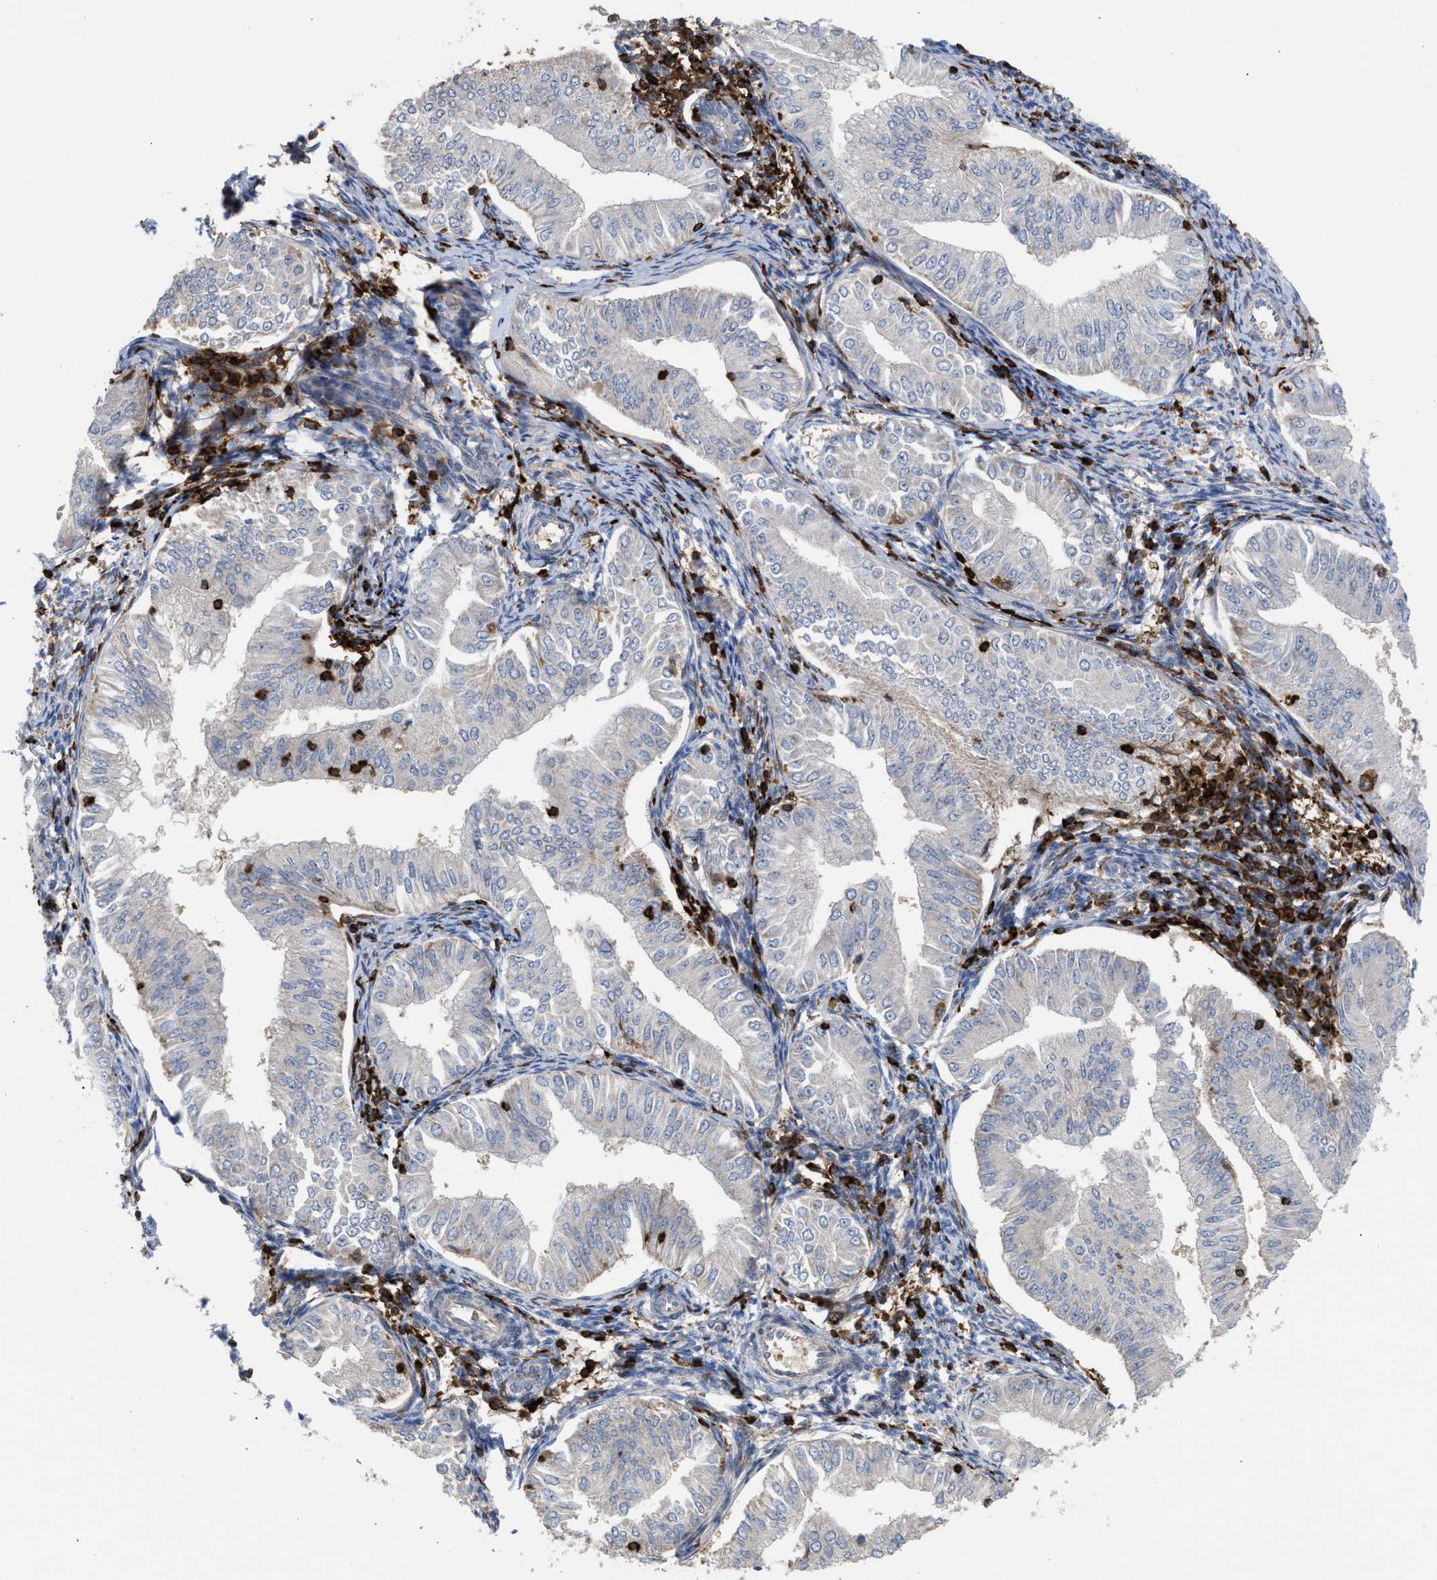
{"staining": {"intensity": "negative", "quantity": "none", "location": "none"}, "tissue": "endometrial cancer", "cell_type": "Tumor cells", "image_type": "cancer", "snomed": [{"axis": "morphology", "description": "Normal tissue, NOS"}, {"axis": "morphology", "description": "Adenocarcinoma, NOS"}, {"axis": "topography", "description": "Endometrium"}], "caption": "Human endometrial adenocarcinoma stained for a protein using immunohistochemistry shows no positivity in tumor cells.", "gene": "PTPRE", "patient": {"sex": "female", "age": 53}}